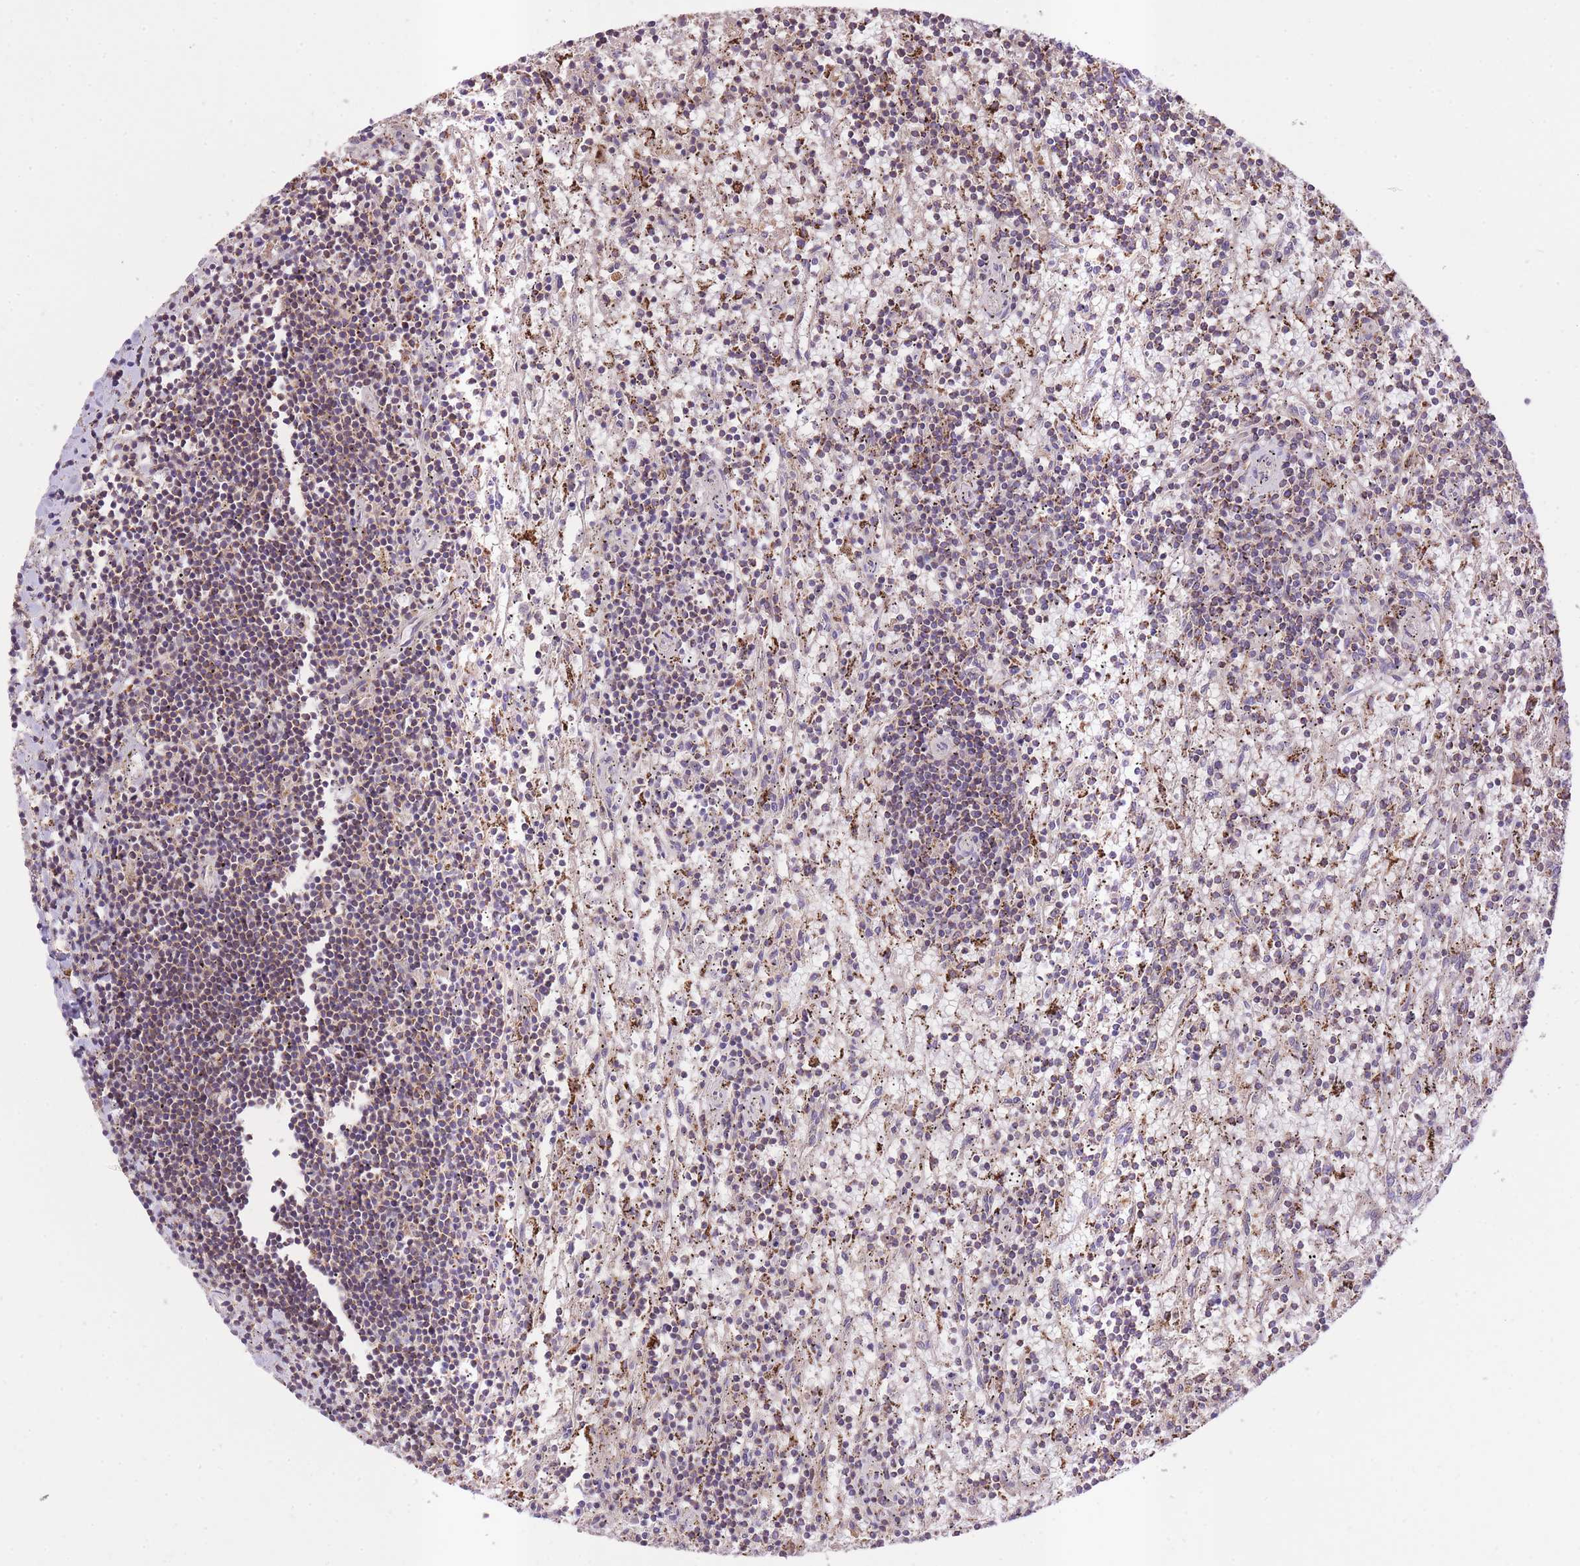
{"staining": {"intensity": "moderate", "quantity": "25%-75%", "location": "cytoplasmic/membranous"}, "tissue": "lymphoma", "cell_type": "Tumor cells", "image_type": "cancer", "snomed": [{"axis": "morphology", "description": "Malignant lymphoma, non-Hodgkin's type, Low grade"}, {"axis": "topography", "description": "Spleen"}], "caption": "The micrograph exhibits staining of lymphoma, revealing moderate cytoplasmic/membranous protein staining (brown color) within tumor cells.", "gene": "ST3GAL3", "patient": {"sex": "male", "age": 76}}